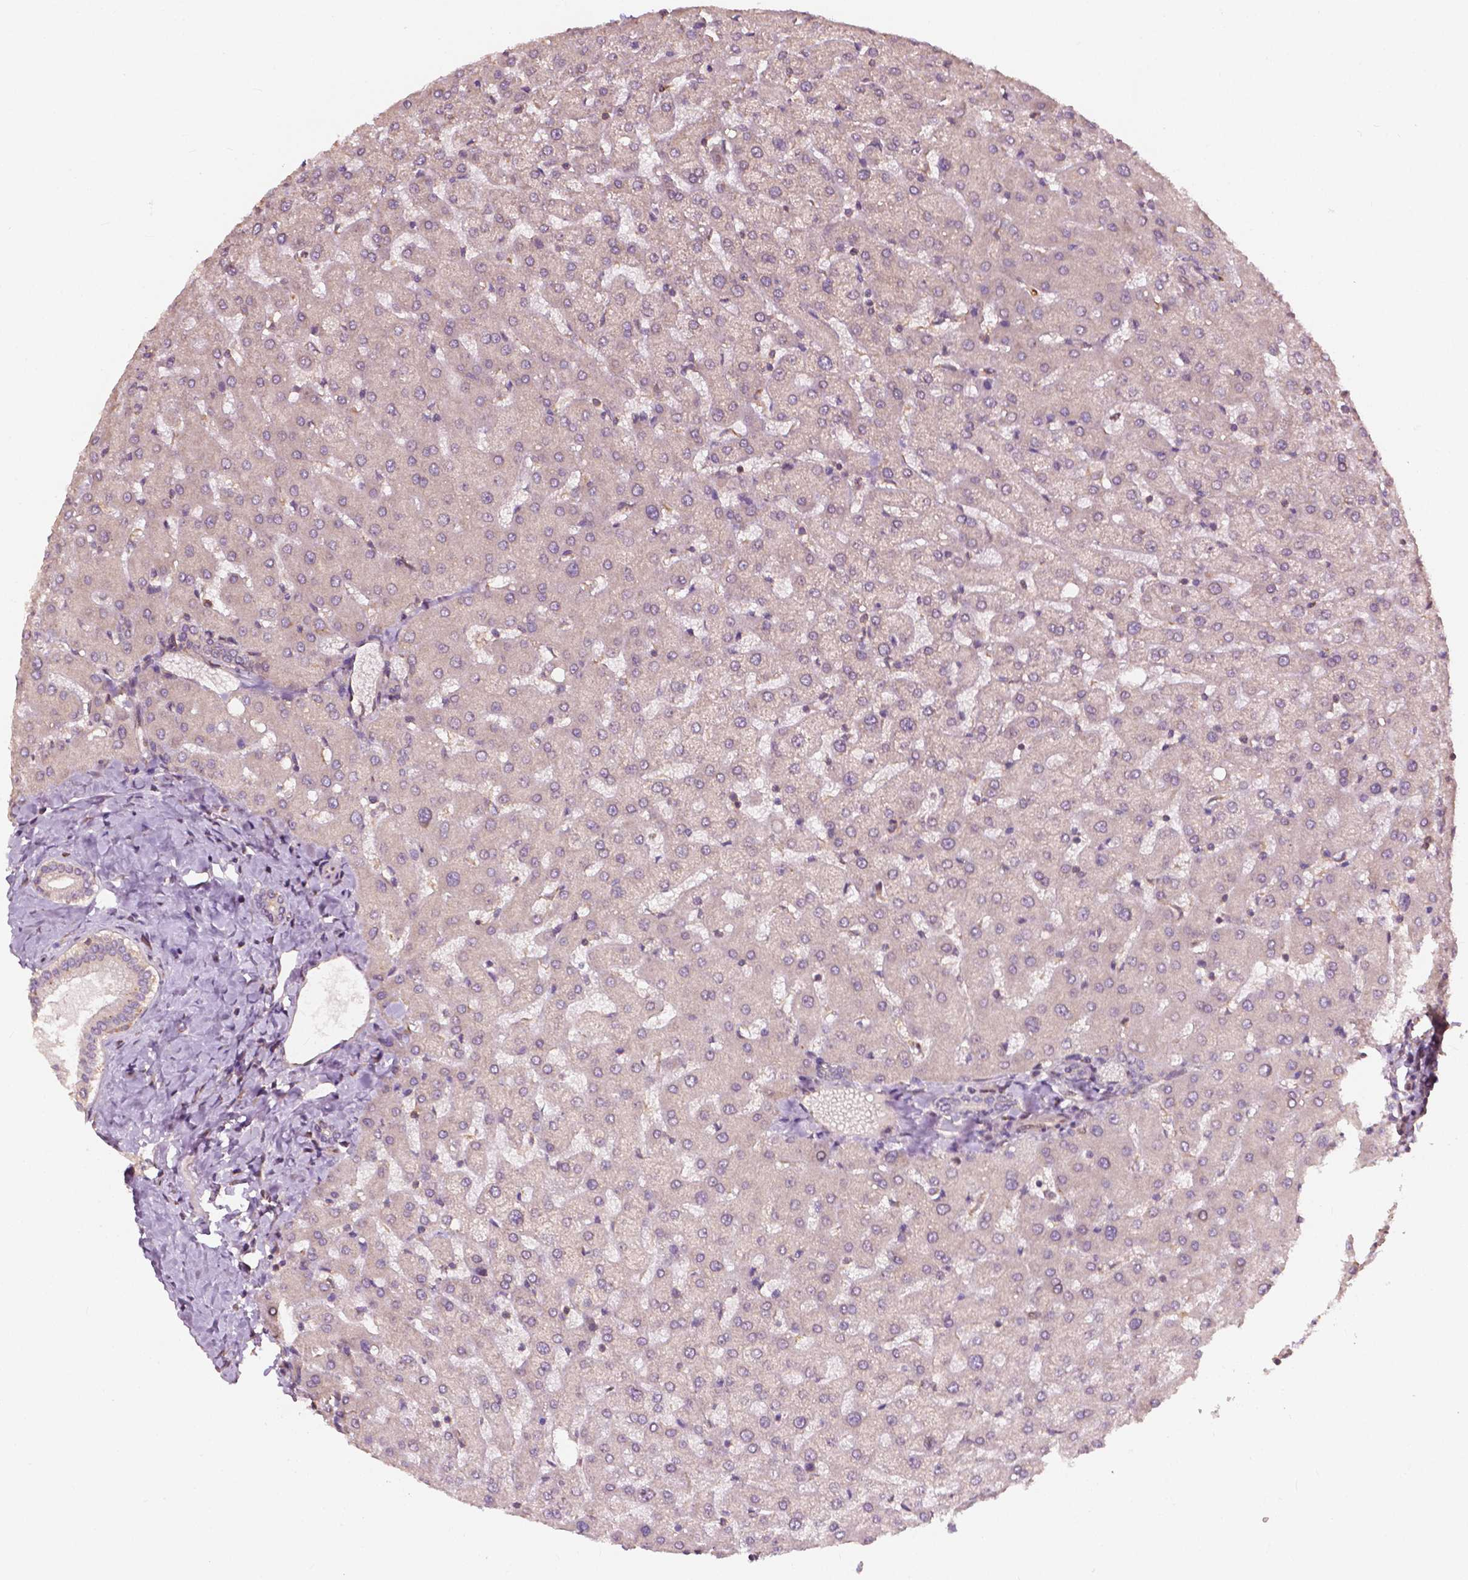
{"staining": {"intensity": "negative", "quantity": "none", "location": "none"}, "tissue": "liver", "cell_type": "Cholangiocytes", "image_type": "normal", "snomed": [{"axis": "morphology", "description": "Normal tissue, NOS"}, {"axis": "topography", "description": "Liver"}], "caption": "The image exhibits no staining of cholangiocytes in benign liver. The staining is performed using DAB (3,3'-diaminobenzidine) brown chromogen with nuclei counter-stained in using hematoxylin.", "gene": "G3BP1", "patient": {"sex": "female", "age": 50}}